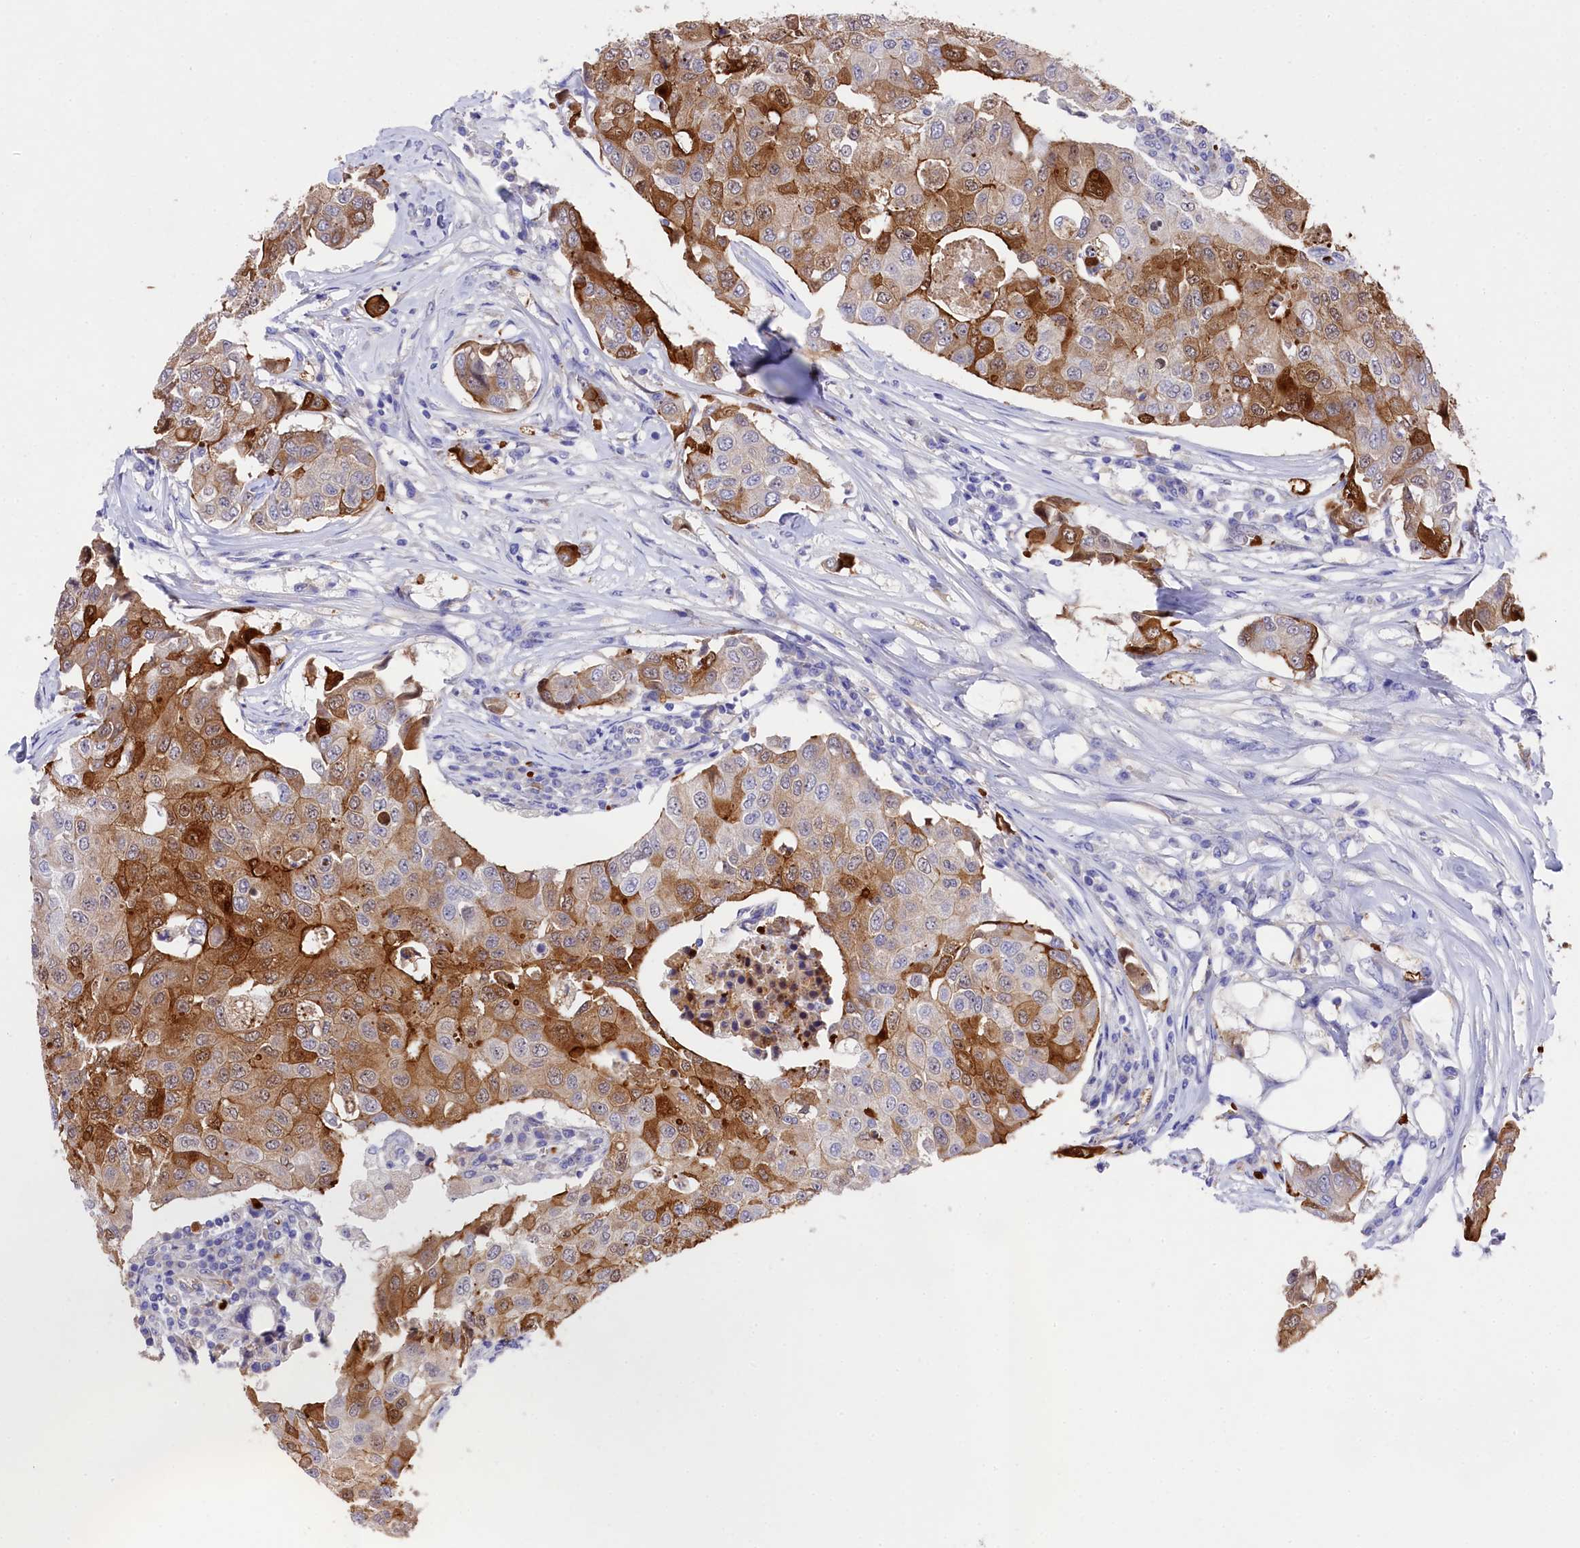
{"staining": {"intensity": "strong", "quantity": "<25%", "location": "cytoplasmic/membranous,nuclear"}, "tissue": "breast cancer", "cell_type": "Tumor cells", "image_type": "cancer", "snomed": [{"axis": "morphology", "description": "Duct carcinoma"}, {"axis": "topography", "description": "Breast"}], "caption": "Strong cytoplasmic/membranous and nuclear staining for a protein is seen in approximately <25% of tumor cells of breast intraductal carcinoma using immunohistochemistry.", "gene": "LHFPL4", "patient": {"sex": "female", "age": 80}}